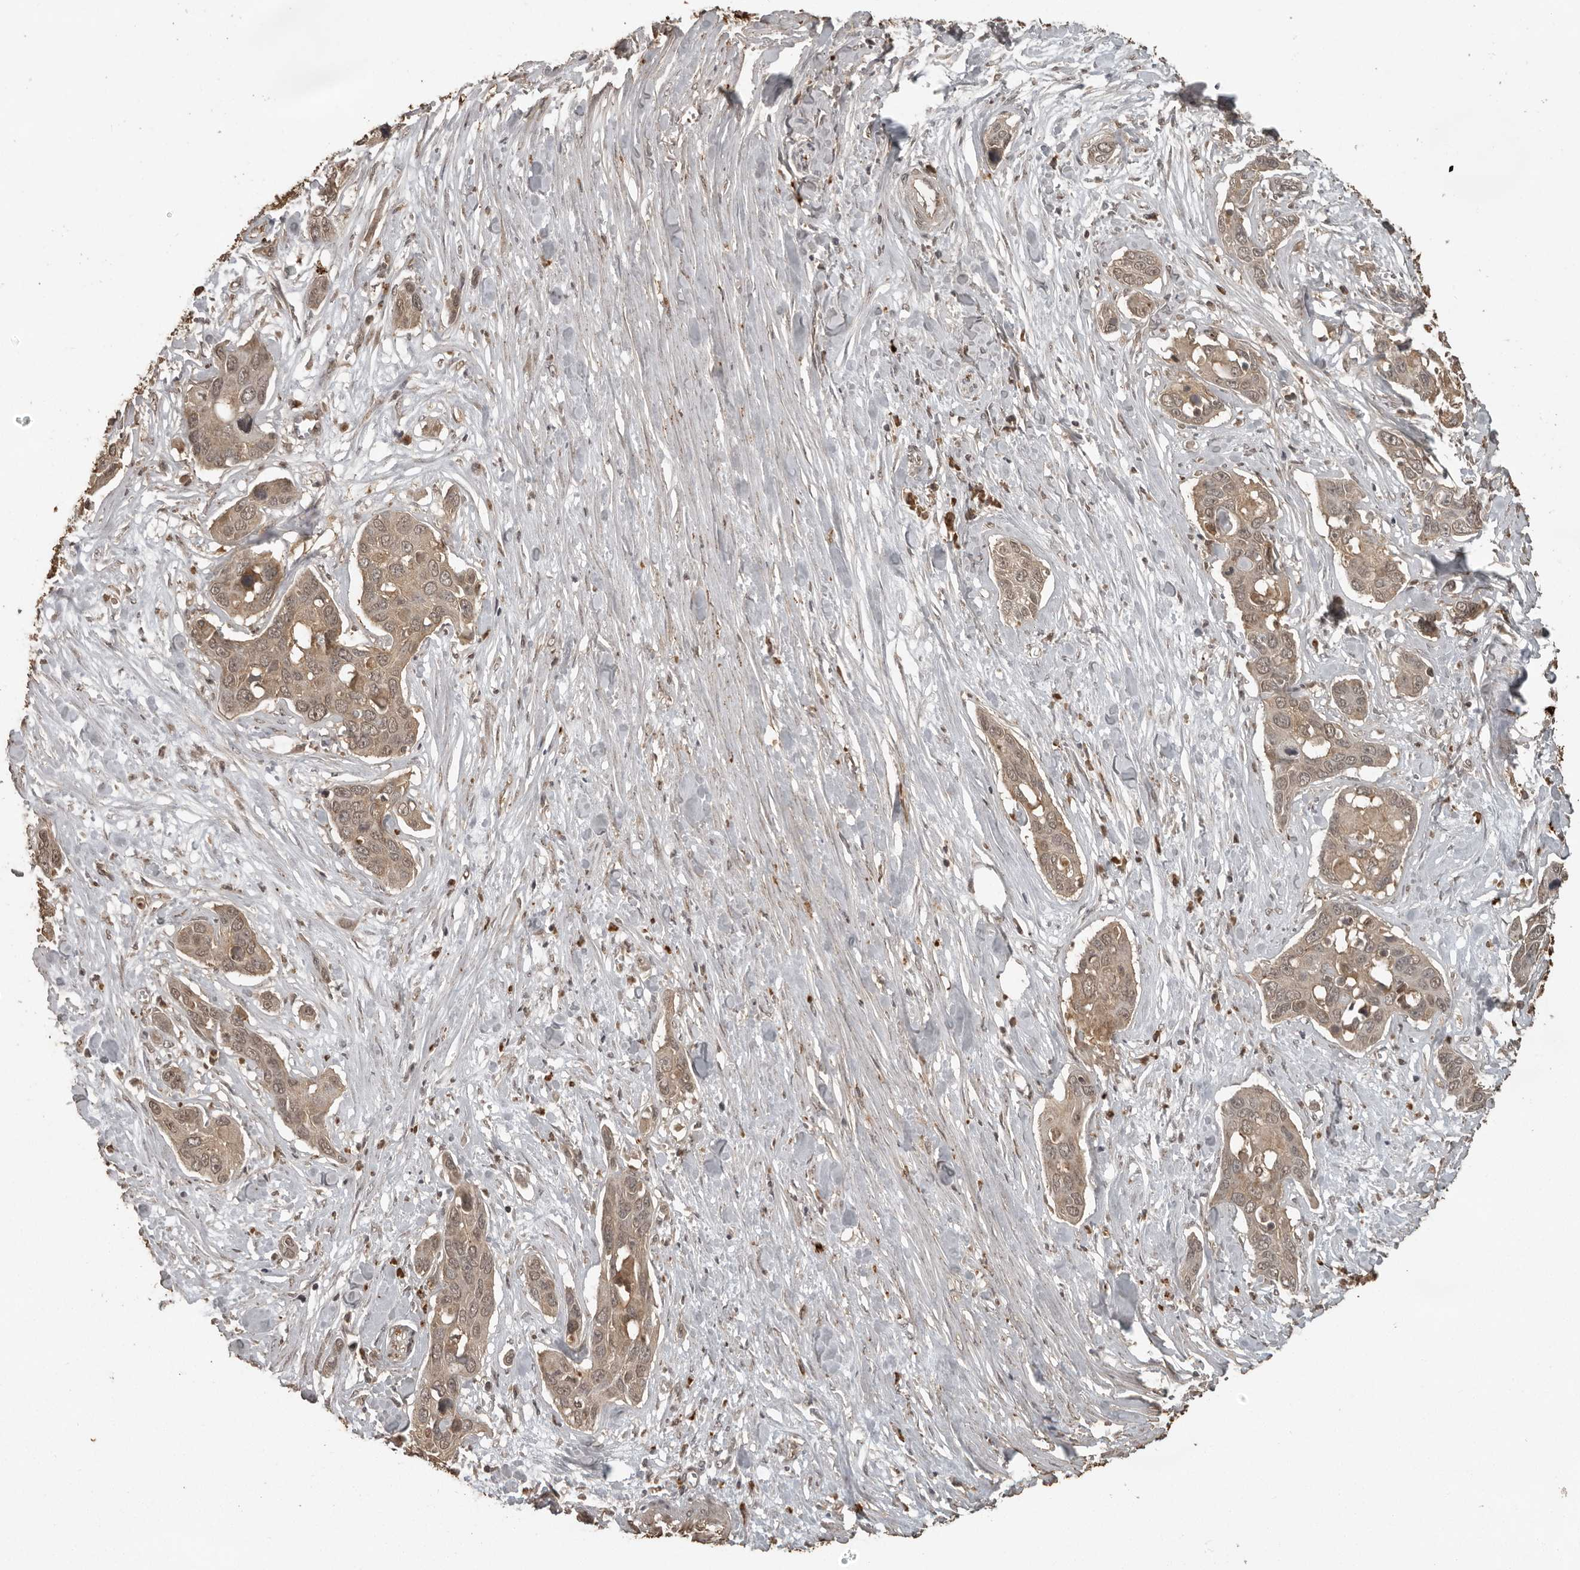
{"staining": {"intensity": "weak", "quantity": ">75%", "location": "cytoplasmic/membranous,nuclear"}, "tissue": "pancreatic cancer", "cell_type": "Tumor cells", "image_type": "cancer", "snomed": [{"axis": "morphology", "description": "Adenocarcinoma, NOS"}, {"axis": "topography", "description": "Pancreas"}], "caption": "Immunohistochemical staining of adenocarcinoma (pancreatic) displays low levels of weak cytoplasmic/membranous and nuclear positivity in approximately >75% of tumor cells. The protein of interest is stained brown, and the nuclei are stained in blue (DAB IHC with brightfield microscopy, high magnification).", "gene": "CTF1", "patient": {"sex": "female", "age": 60}}